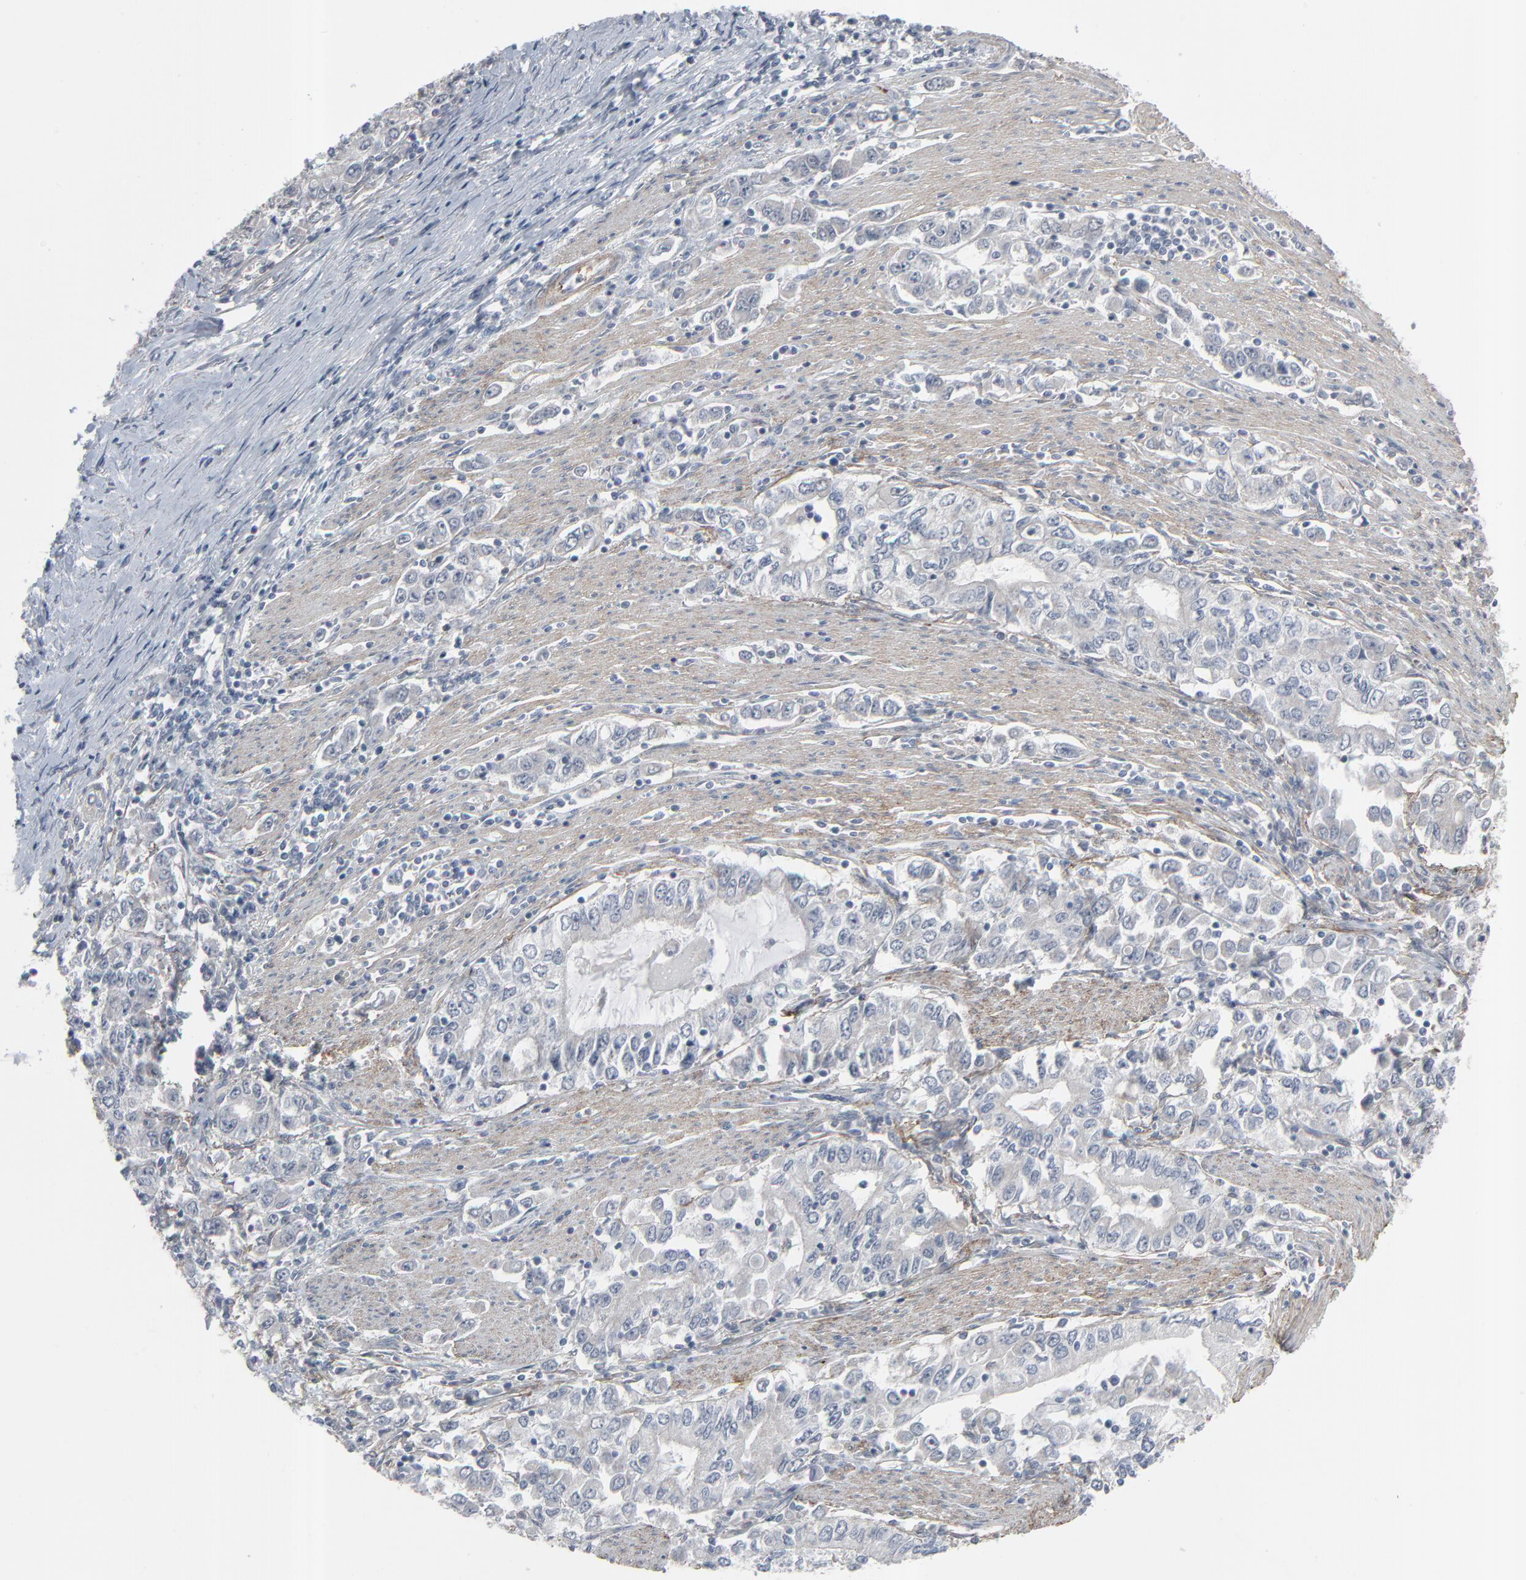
{"staining": {"intensity": "negative", "quantity": "none", "location": "none"}, "tissue": "stomach cancer", "cell_type": "Tumor cells", "image_type": "cancer", "snomed": [{"axis": "morphology", "description": "Adenocarcinoma, NOS"}, {"axis": "topography", "description": "Stomach, lower"}], "caption": "The photomicrograph exhibits no staining of tumor cells in adenocarcinoma (stomach).", "gene": "NEUROD1", "patient": {"sex": "female", "age": 72}}